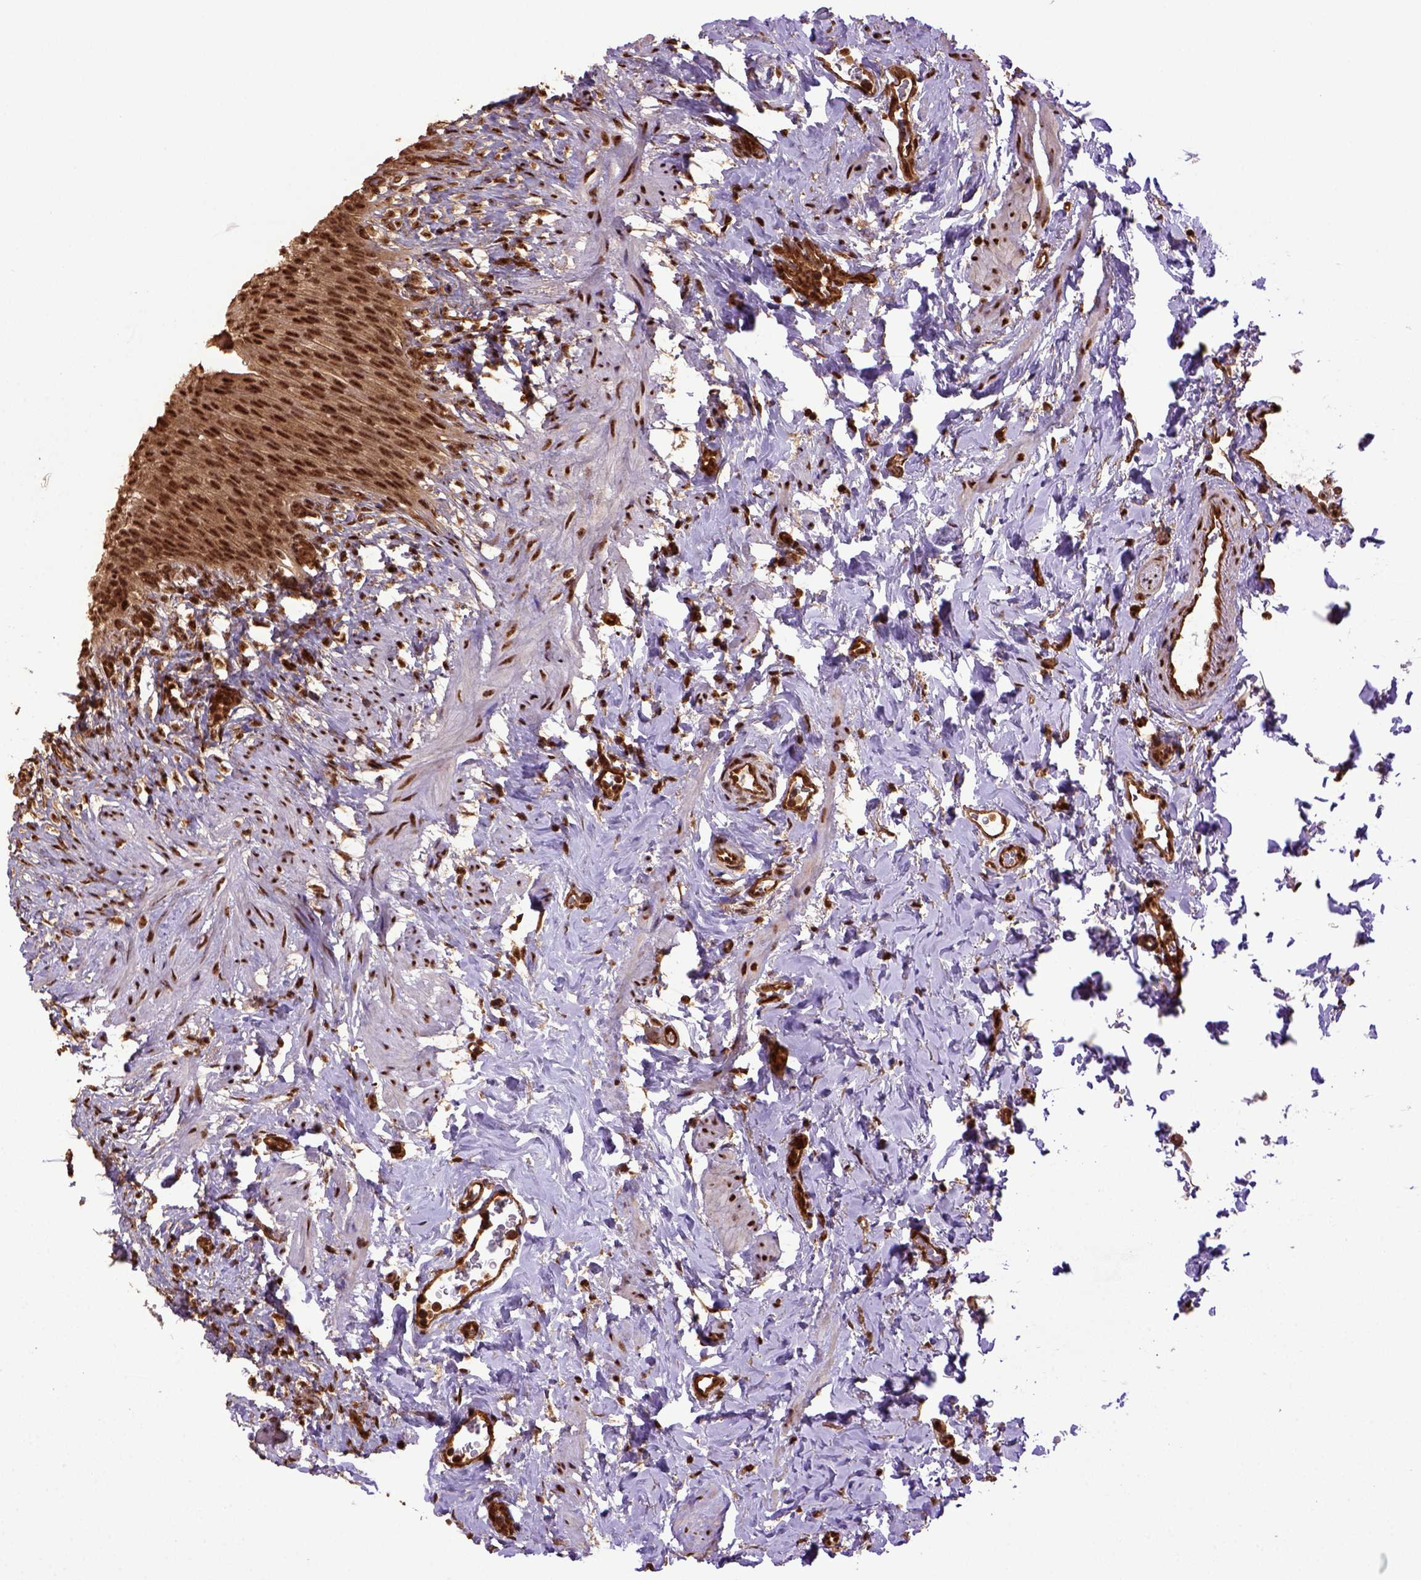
{"staining": {"intensity": "strong", "quantity": ">75%", "location": "nuclear"}, "tissue": "urinary bladder", "cell_type": "Urothelial cells", "image_type": "normal", "snomed": [{"axis": "morphology", "description": "Normal tissue, NOS"}, {"axis": "topography", "description": "Urinary bladder"}, {"axis": "topography", "description": "Prostate"}], "caption": "Urinary bladder stained for a protein (brown) displays strong nuclear positive expression in about >75% of urothelial cells.", "gene": "PPIG", "patient": {"sex": "male", "age": 76}}